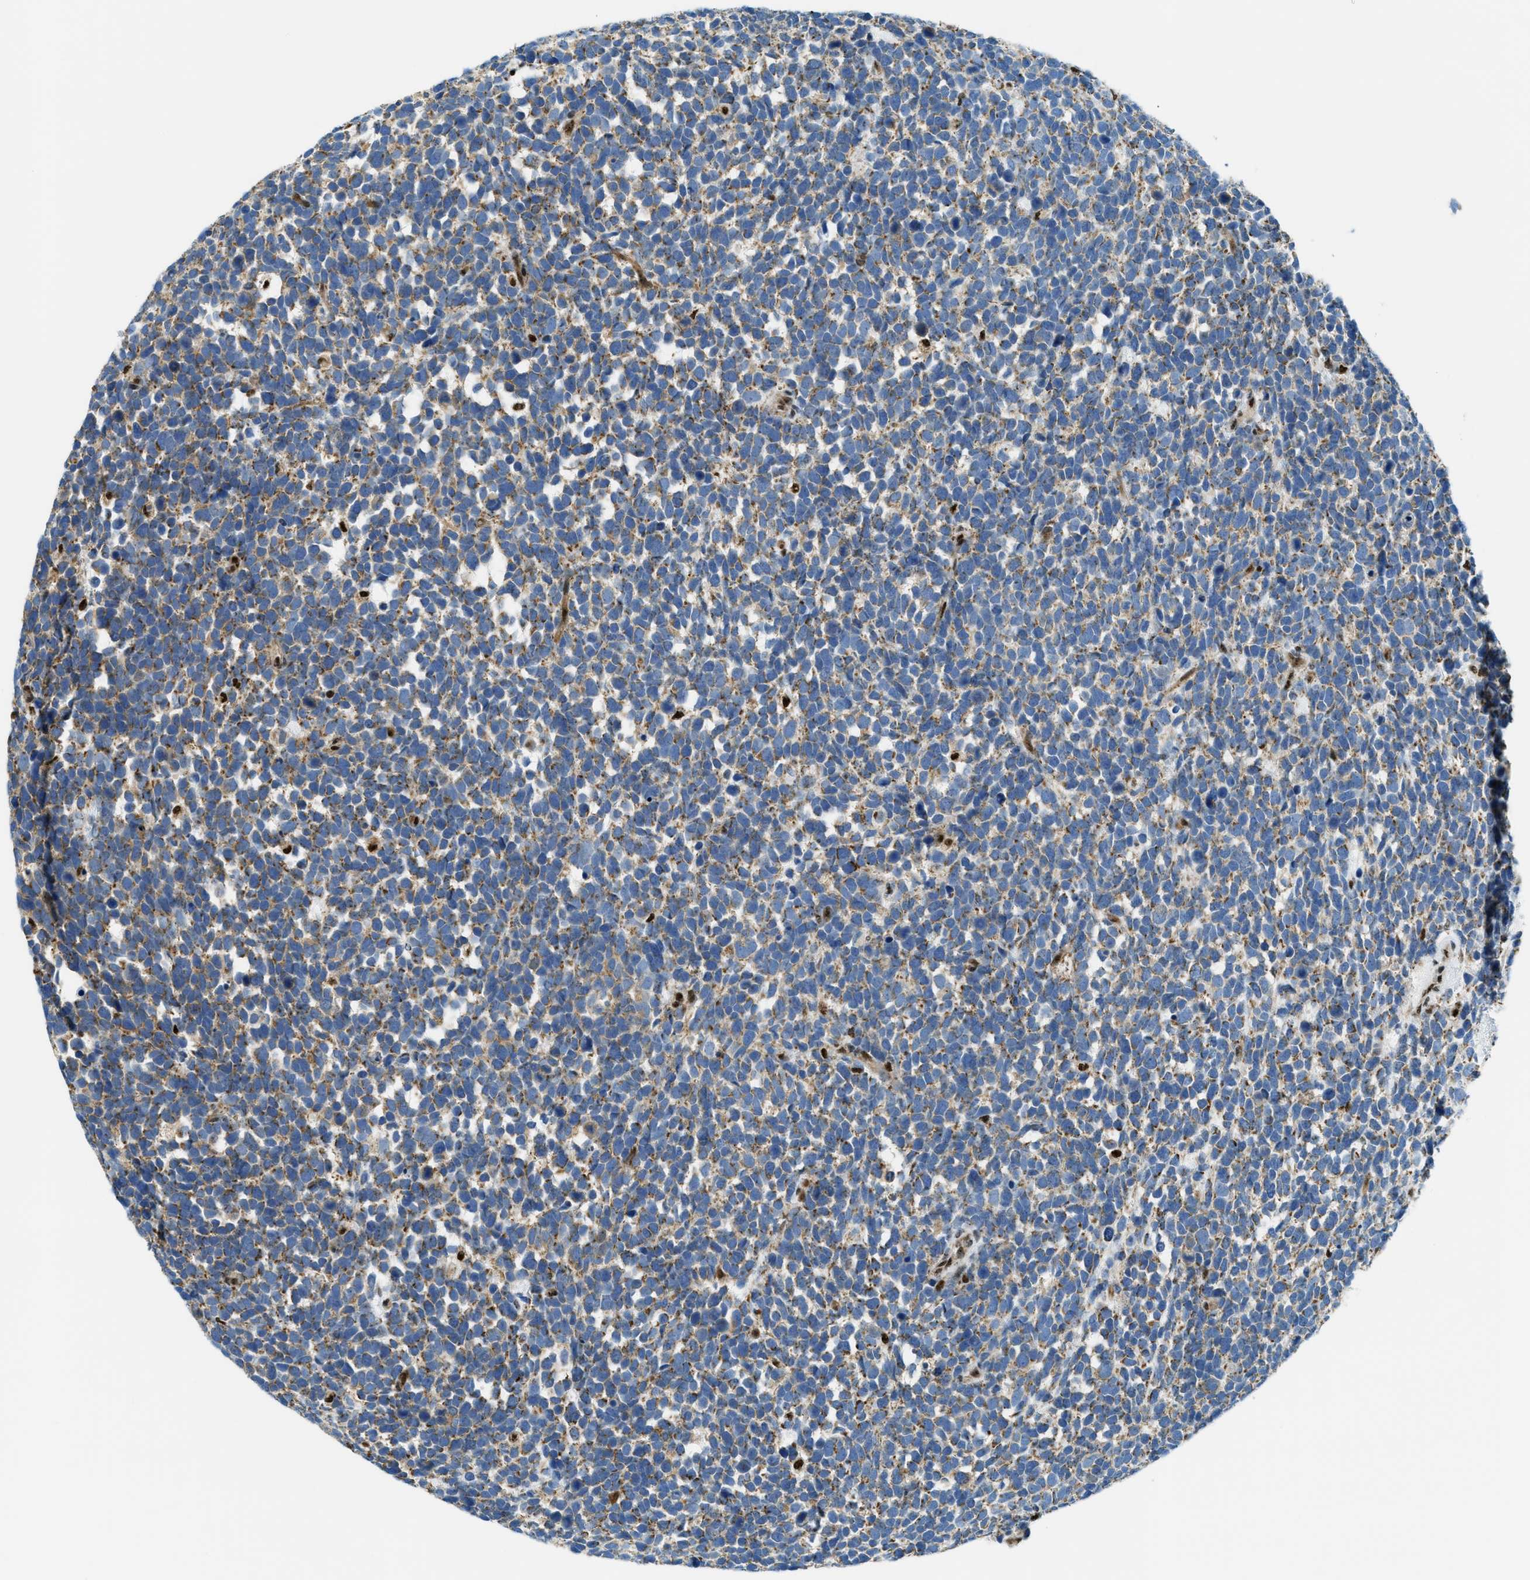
{"staining": {"intensity": "negative", "quantity": "none", "location": "none"}, "tissue": "urothelial cancer", "cell_type": "Tumor cells", "image_type": "cancer", "snomed": [{"axis": "morphology", "description": "Urothelial carcinoma, High grade"}, {"axis": "topography", "description": "Urinary bladder"}], "caption": "This photomicrograph is of urothelial cancer stained with IHC to label a protein in brown with the nuclei are counter-stained blue. There is no expression in tumor cells.", "gene": "SP100", "patient": {"sex": "female", "age": 82}}